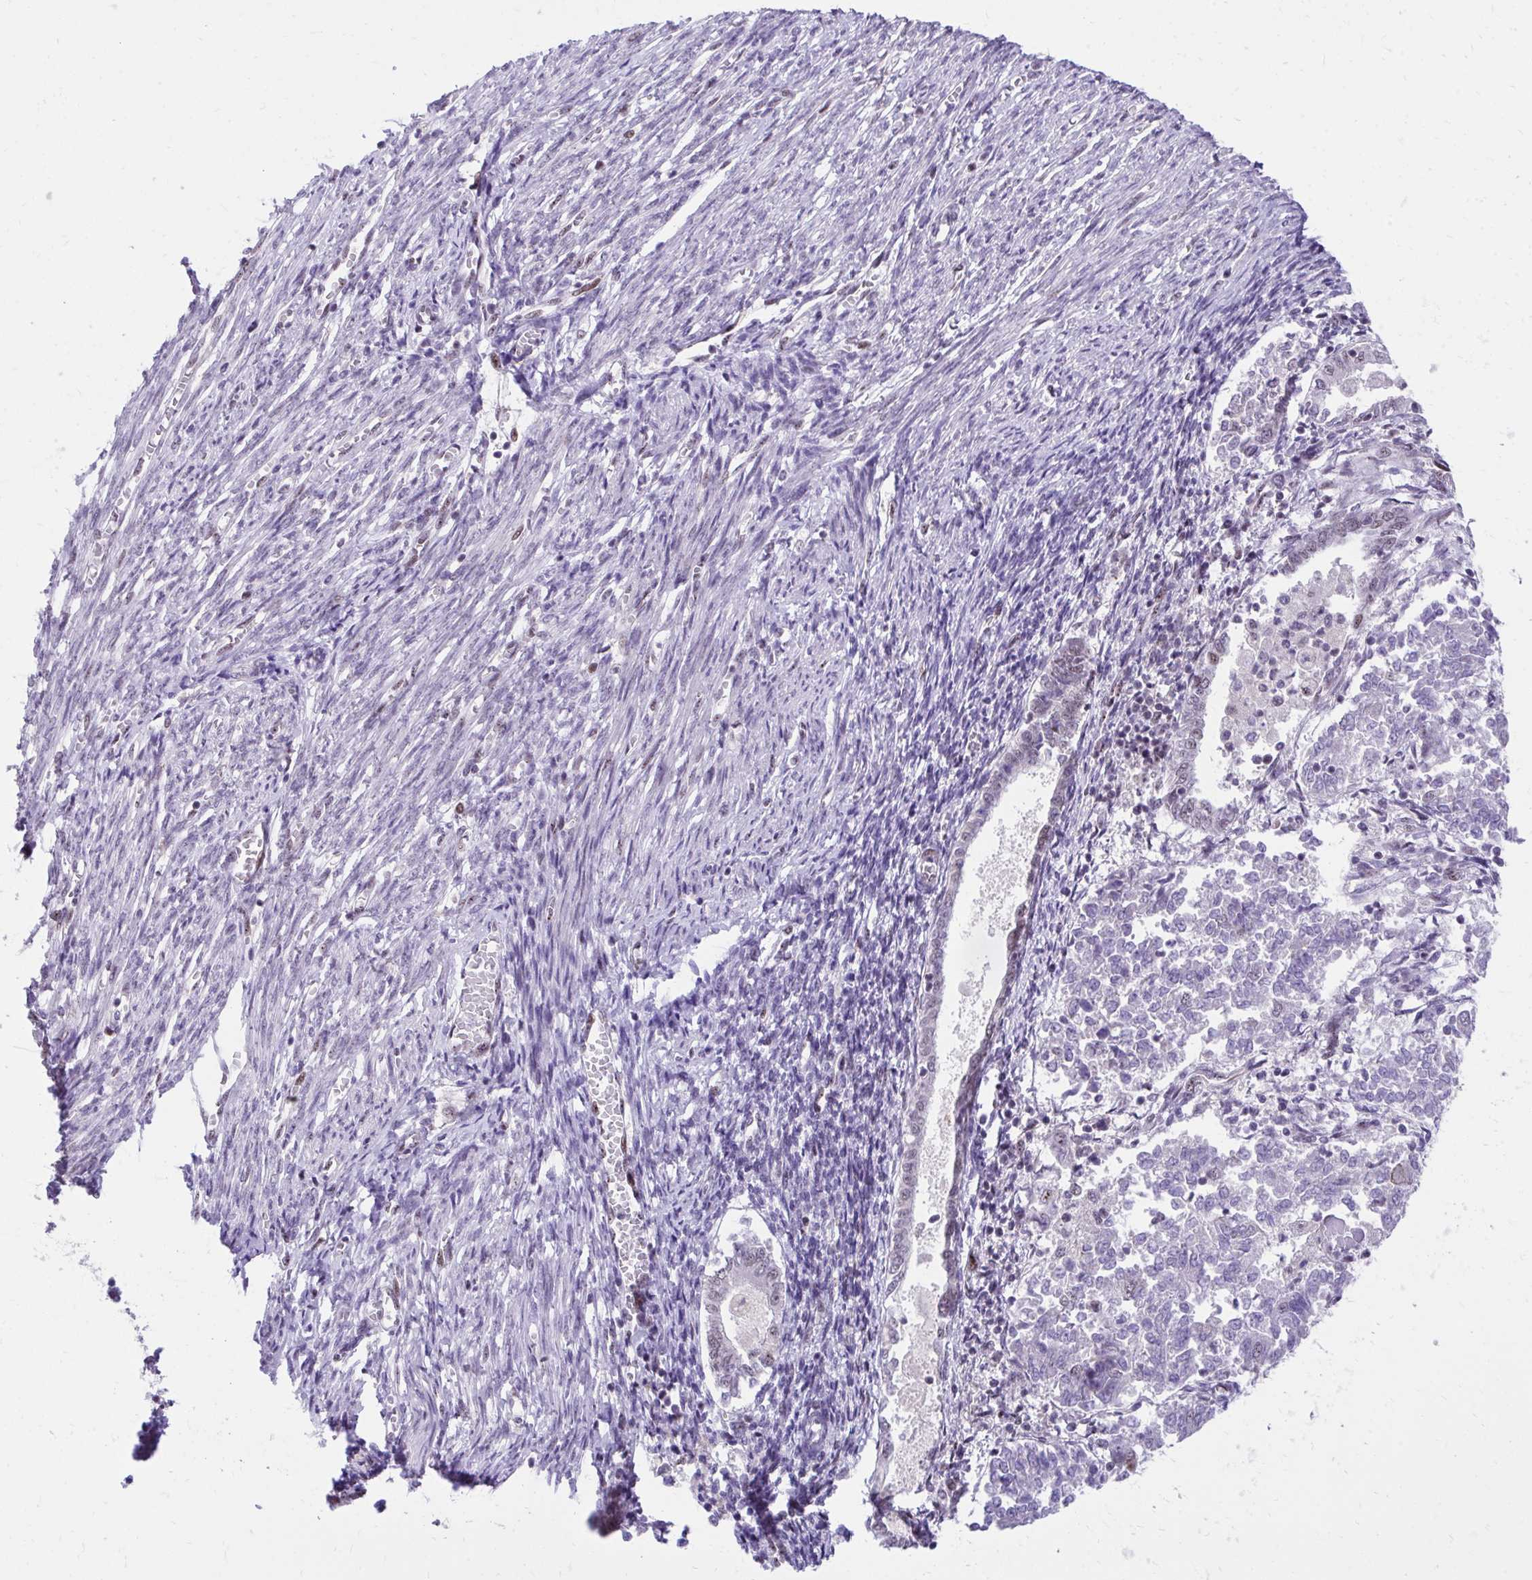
{"staining": {"intensity": "negative", "quantity": "none", "location": "none"}, "tissue": "endometrial cancer", "cell_type": "Tumor cells", "image_type": "cancer", "snomed": [{"axis": "morphology", "description": "Adenocarcinoma, NOS"}, {"axis": "topography", "description": "Endometrium"}], "caption": "High magnification brightfield microscopy of endometrial cancer stained with DAB (3,3'-diaminobenzidine) (brown) and counterstained with hematoxylin (blue): tumor cells show no significant expression.", "gene": "HOXA4", "patient": {"sex": "female", "age": 65}}